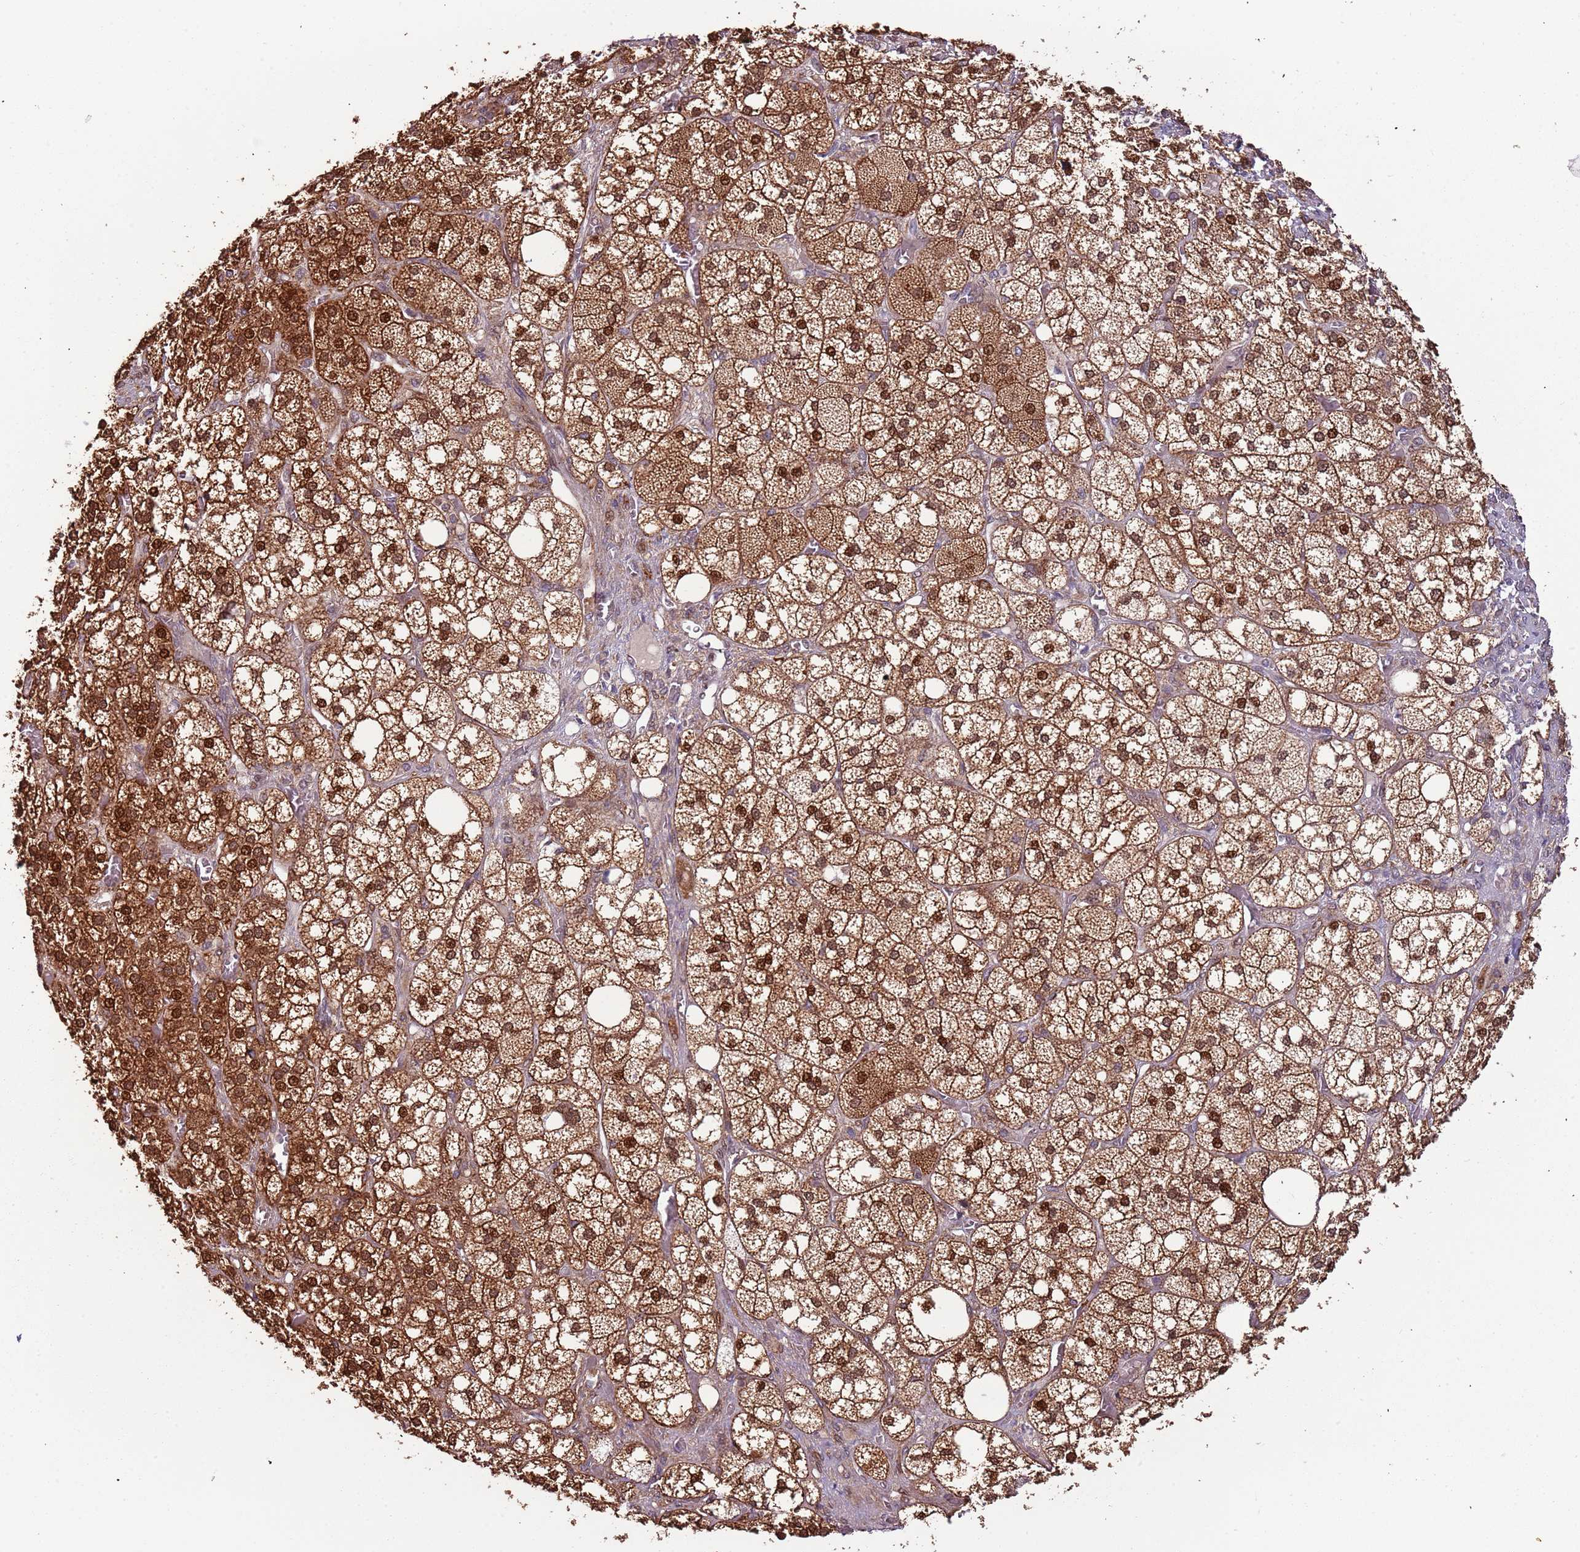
{"staining": {"intensity": "strong", "quantity": ">75%", "location": "cytoplasmic/membranous,nuclear"}, "tissue": "adrenal gland", "cell_type": "Glandular cells", "image_type": "normal", "snomed": [{"axis": "morphology", "description": "Normal tissue, NOS"}, {"axis": "topography", "description": "Adrenal gland"}], "caption": "An immunohistochemistry (IHC) histopathology image of unremarkable tissue is shown. Protein staining in brown highlights strong cytoplasmic/membranous,nuclear positivity in adrenal gland within glandular cells.", "gene": "IL17RD", "patient": {"sex": "male", "age": 61}}